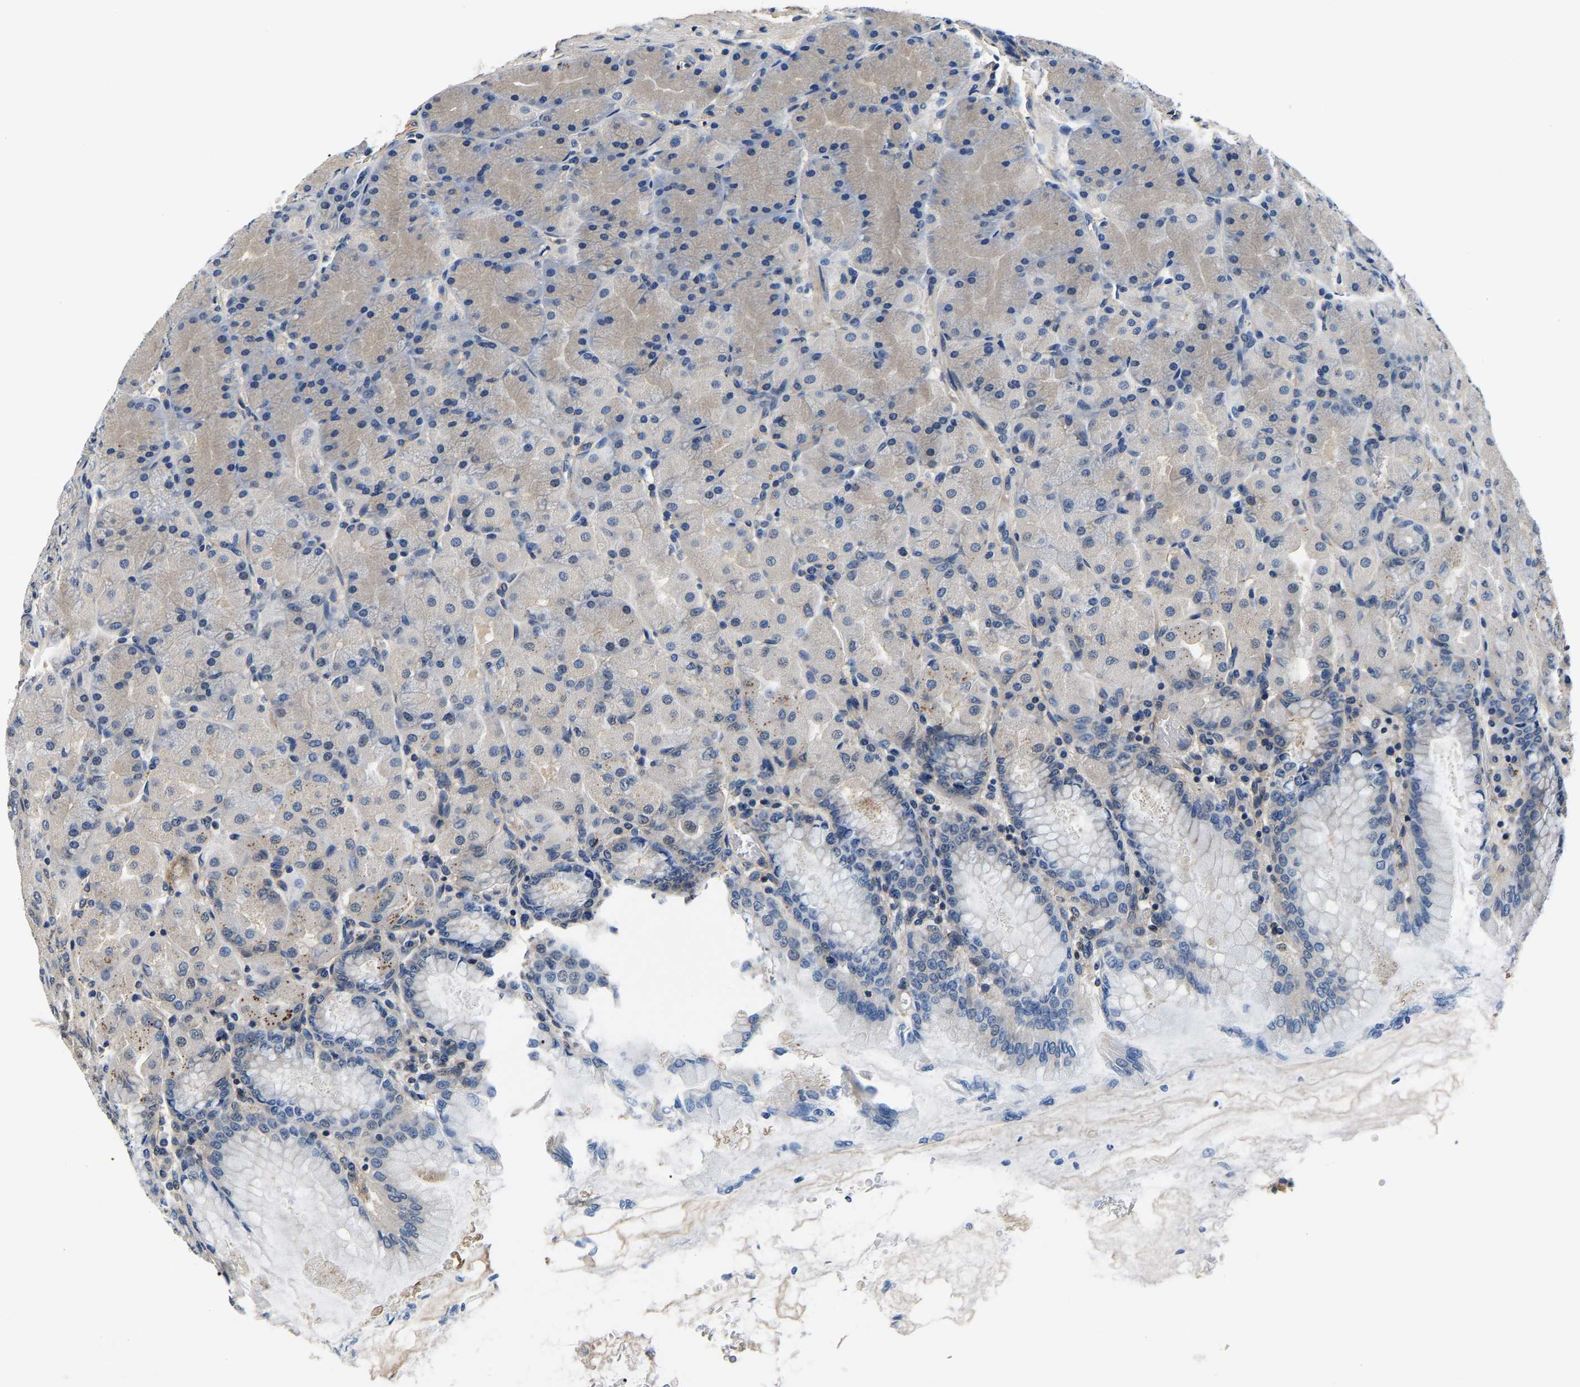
{"staining": {"intensity": "weak", "quantity": "<25%", "location": "cytoplasmic/membranous"}, "tissue": "stomach", "cell_type": "Glandular cells", "image_type": "normal", "snomed": [{"axis": "morphology", "description": "Normal tissue, NOS"}, {"axis": "topography", "description": "Stomach, upper"}], "caption": "This is a photomicrograph of immunohistochemistry (IHC) staining of unremarkable stomach, which shows no positivity in glandular cells. The staining was performed using DAB to visualize the protein expression in brown, while the nuclei were stained in blue with hematoxylin (Magnification: 20x).", "gene": "SH3GLB1", "patient": {"sex": "female", "age": 56}}